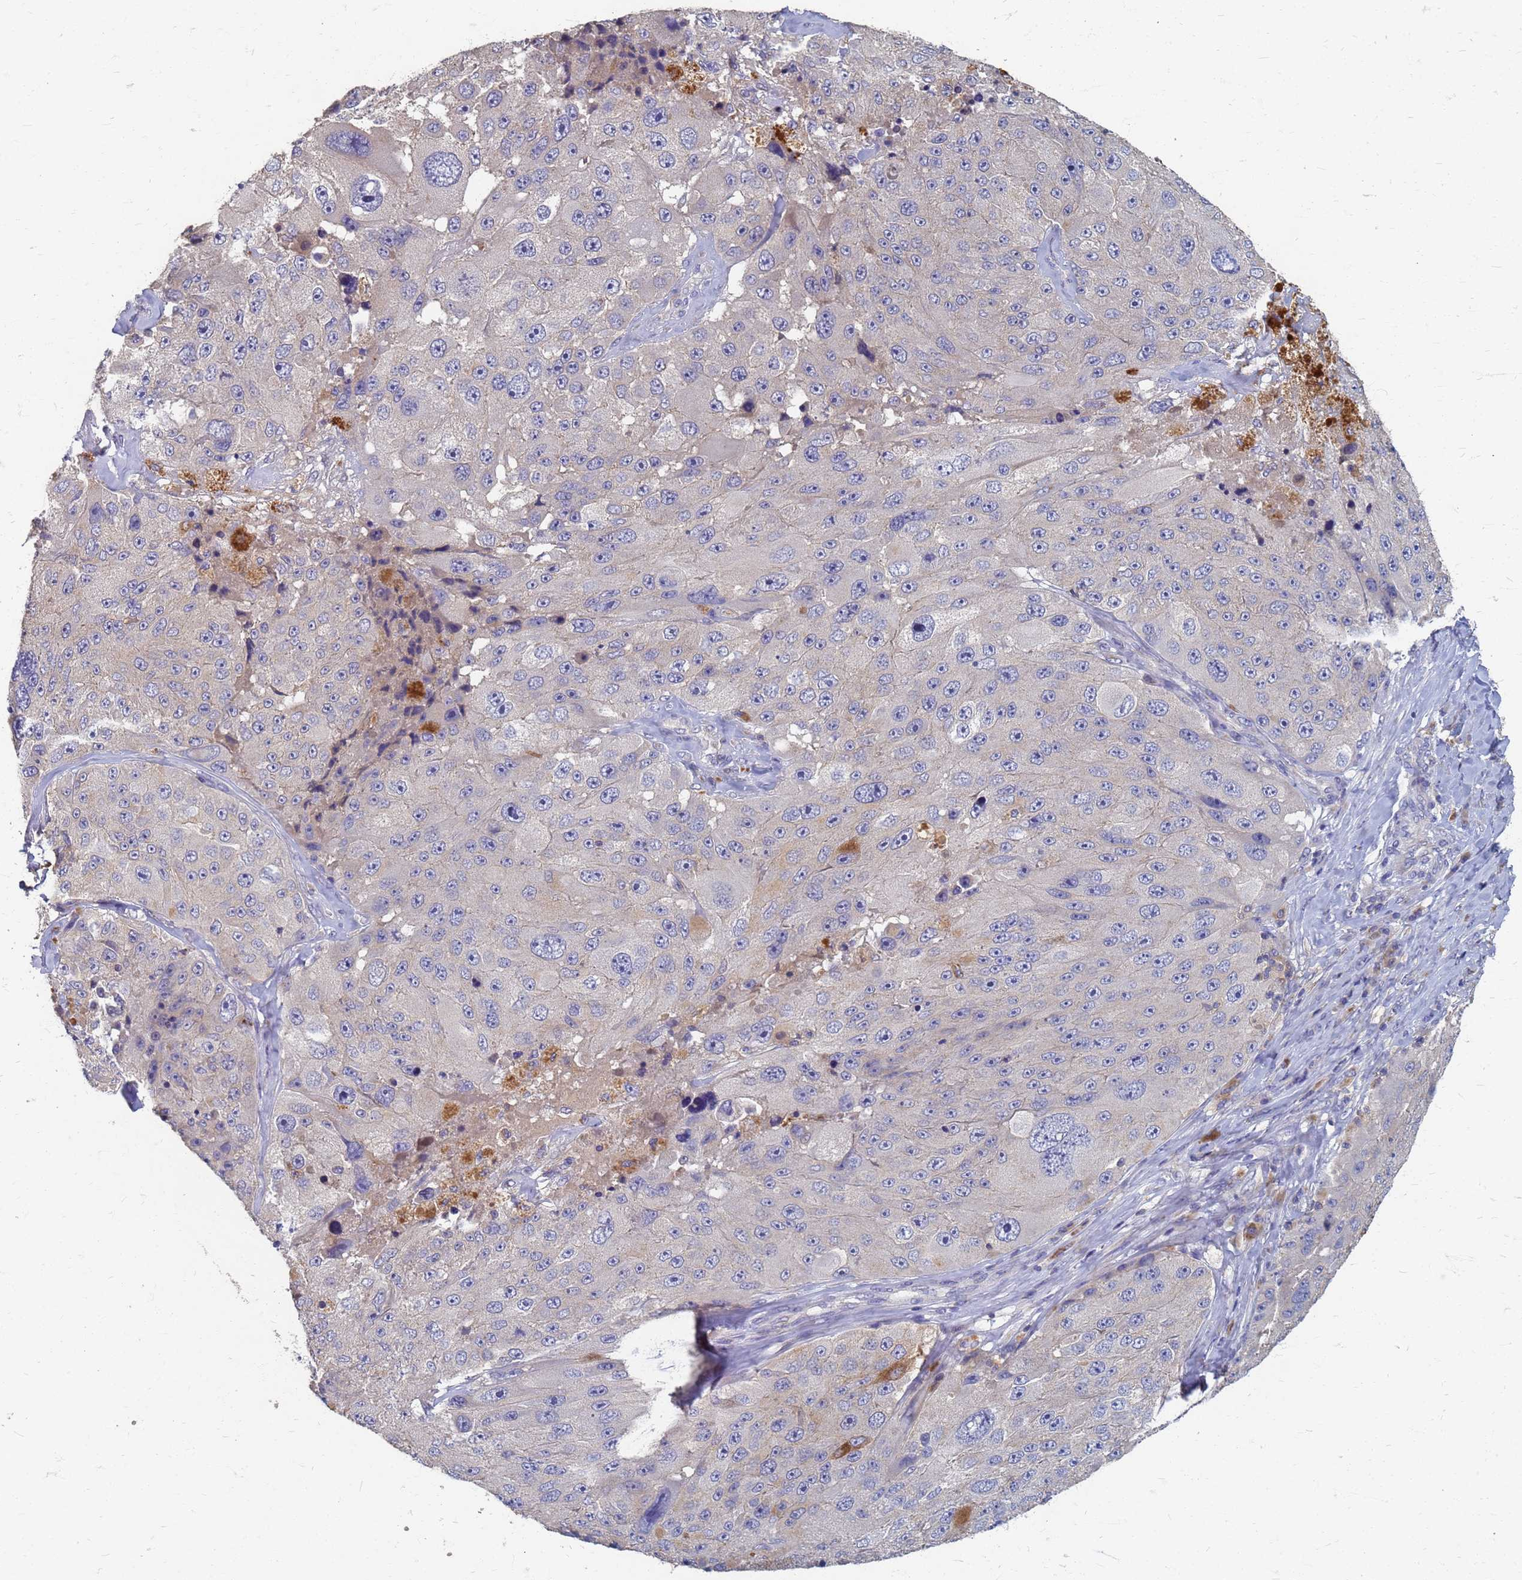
{"staining": {"intensity": "negative", "quantity": "none", "location": "none"}, "tissue": "melanoma", "cell_type": "Tumor cells", "image_type": "cancer", "snomed": [{"axis": "morphology", "description": "Malignant melanoma, Metastatic site"}, {"axis": "topography", "description": "Lymph node"}], "caption": "A histopathology image of melanoma stained for a protein demonstrates no brown staining in tumor cells.", "gene": "KRCC1", "patient": {"sex": "male", "age": 62}}